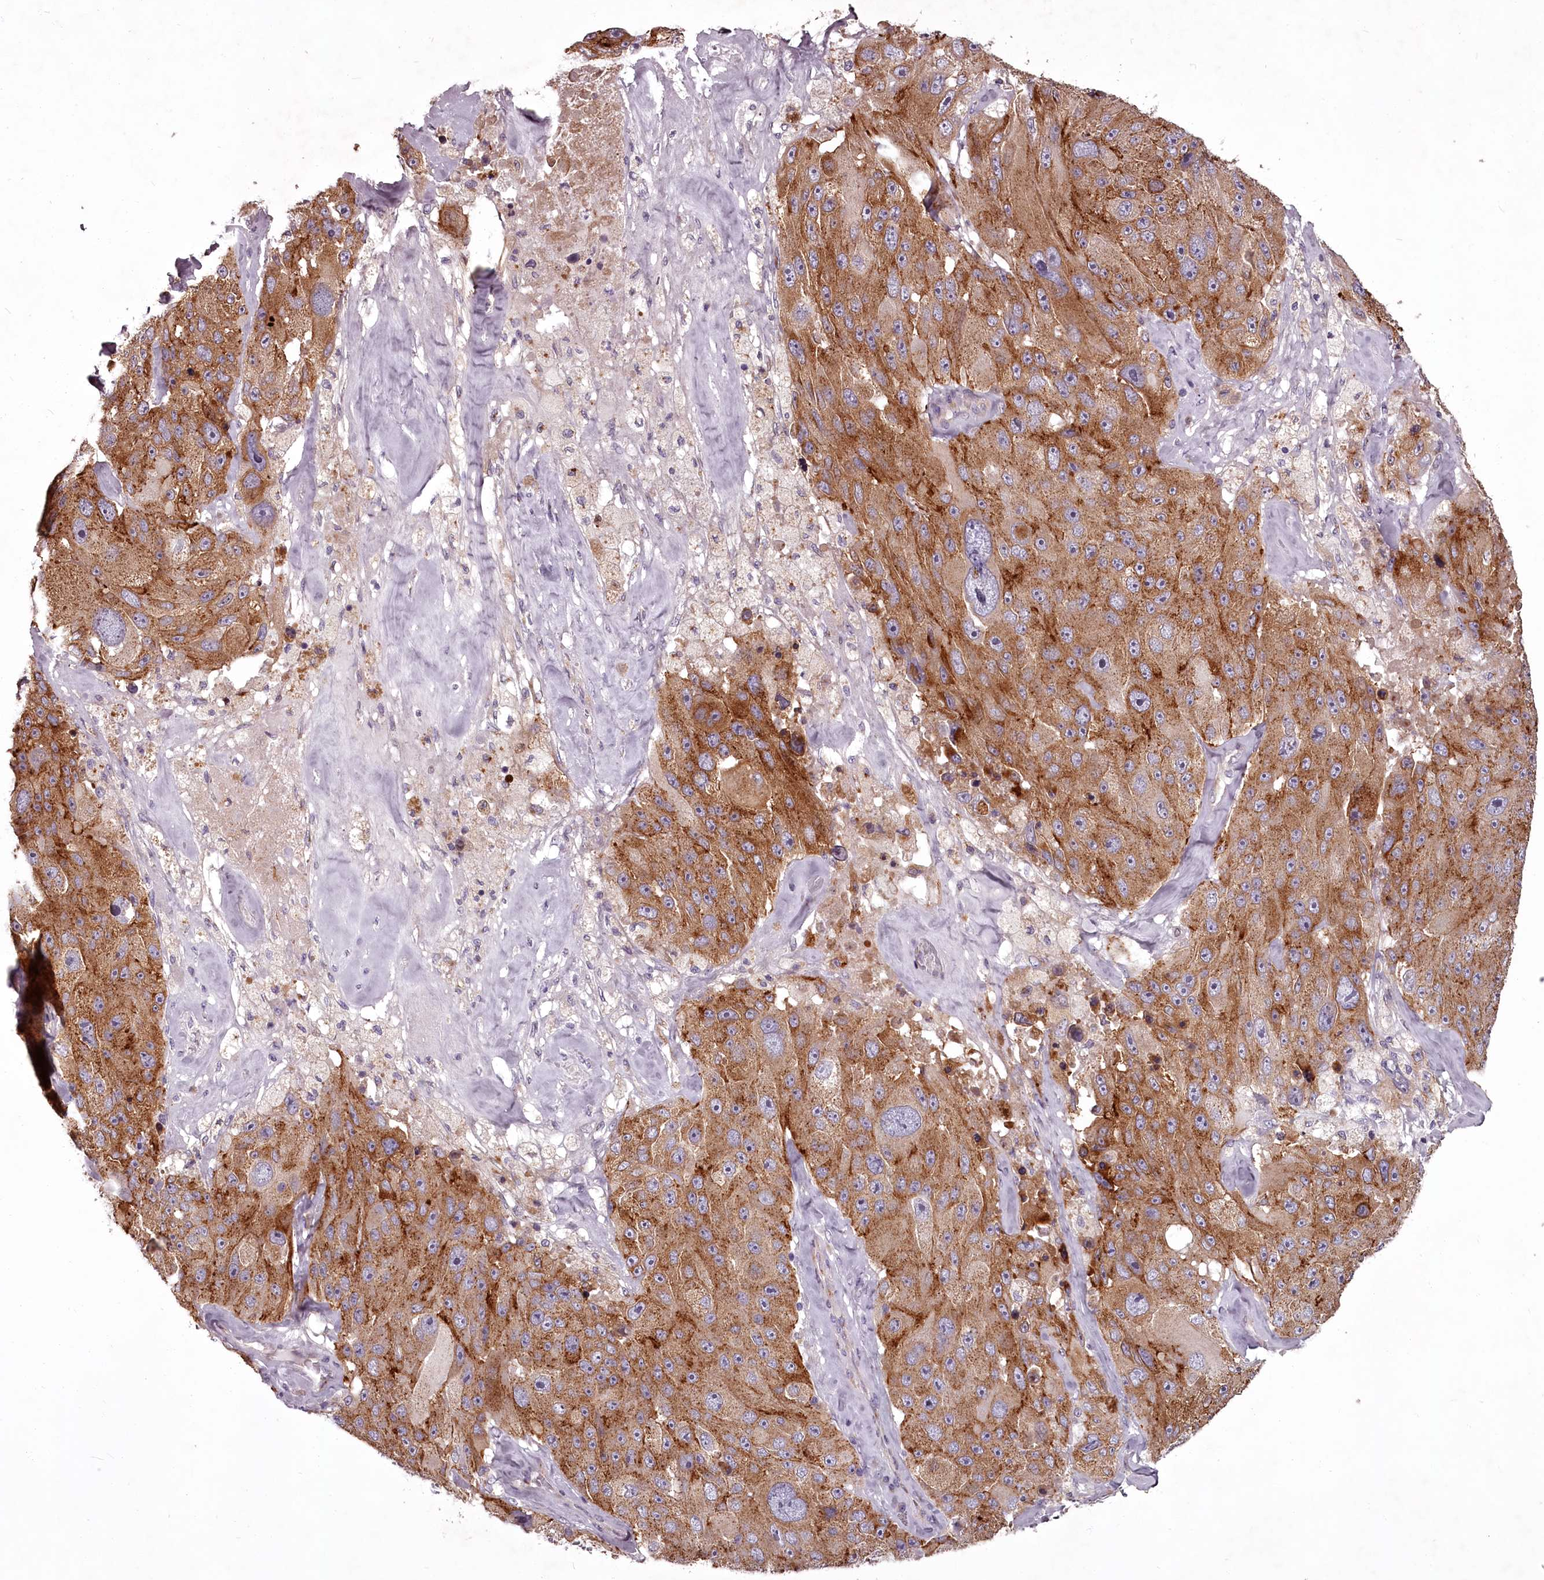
{"staining": {"intensity": "moderate", "quantity": ">75%", "location": "cytoplasmic/membranous"}, "tissue": "melanoma", "cell_type": "Tumor cells", "image_type": "cancer", "snomed": [{"axis": "morphology", "description": "Malignant melanoma, Metastatic site"}, {"axis": "topography", "description": "Lymph node"}], "caption": "Immunohistochemistry of malignant melanoma (metastatic site) demonstrates medium levels of moderate cytoplasmic/membranous positivity in about >75% of tumor cells. The staining was performed using DAB to visualize the protein expression in brown, while the nuclei were stained in blue with hematoxylin (Magnification: 20x).", "gene": "STX6", "patient": {"sex": "male", "age": 62}}